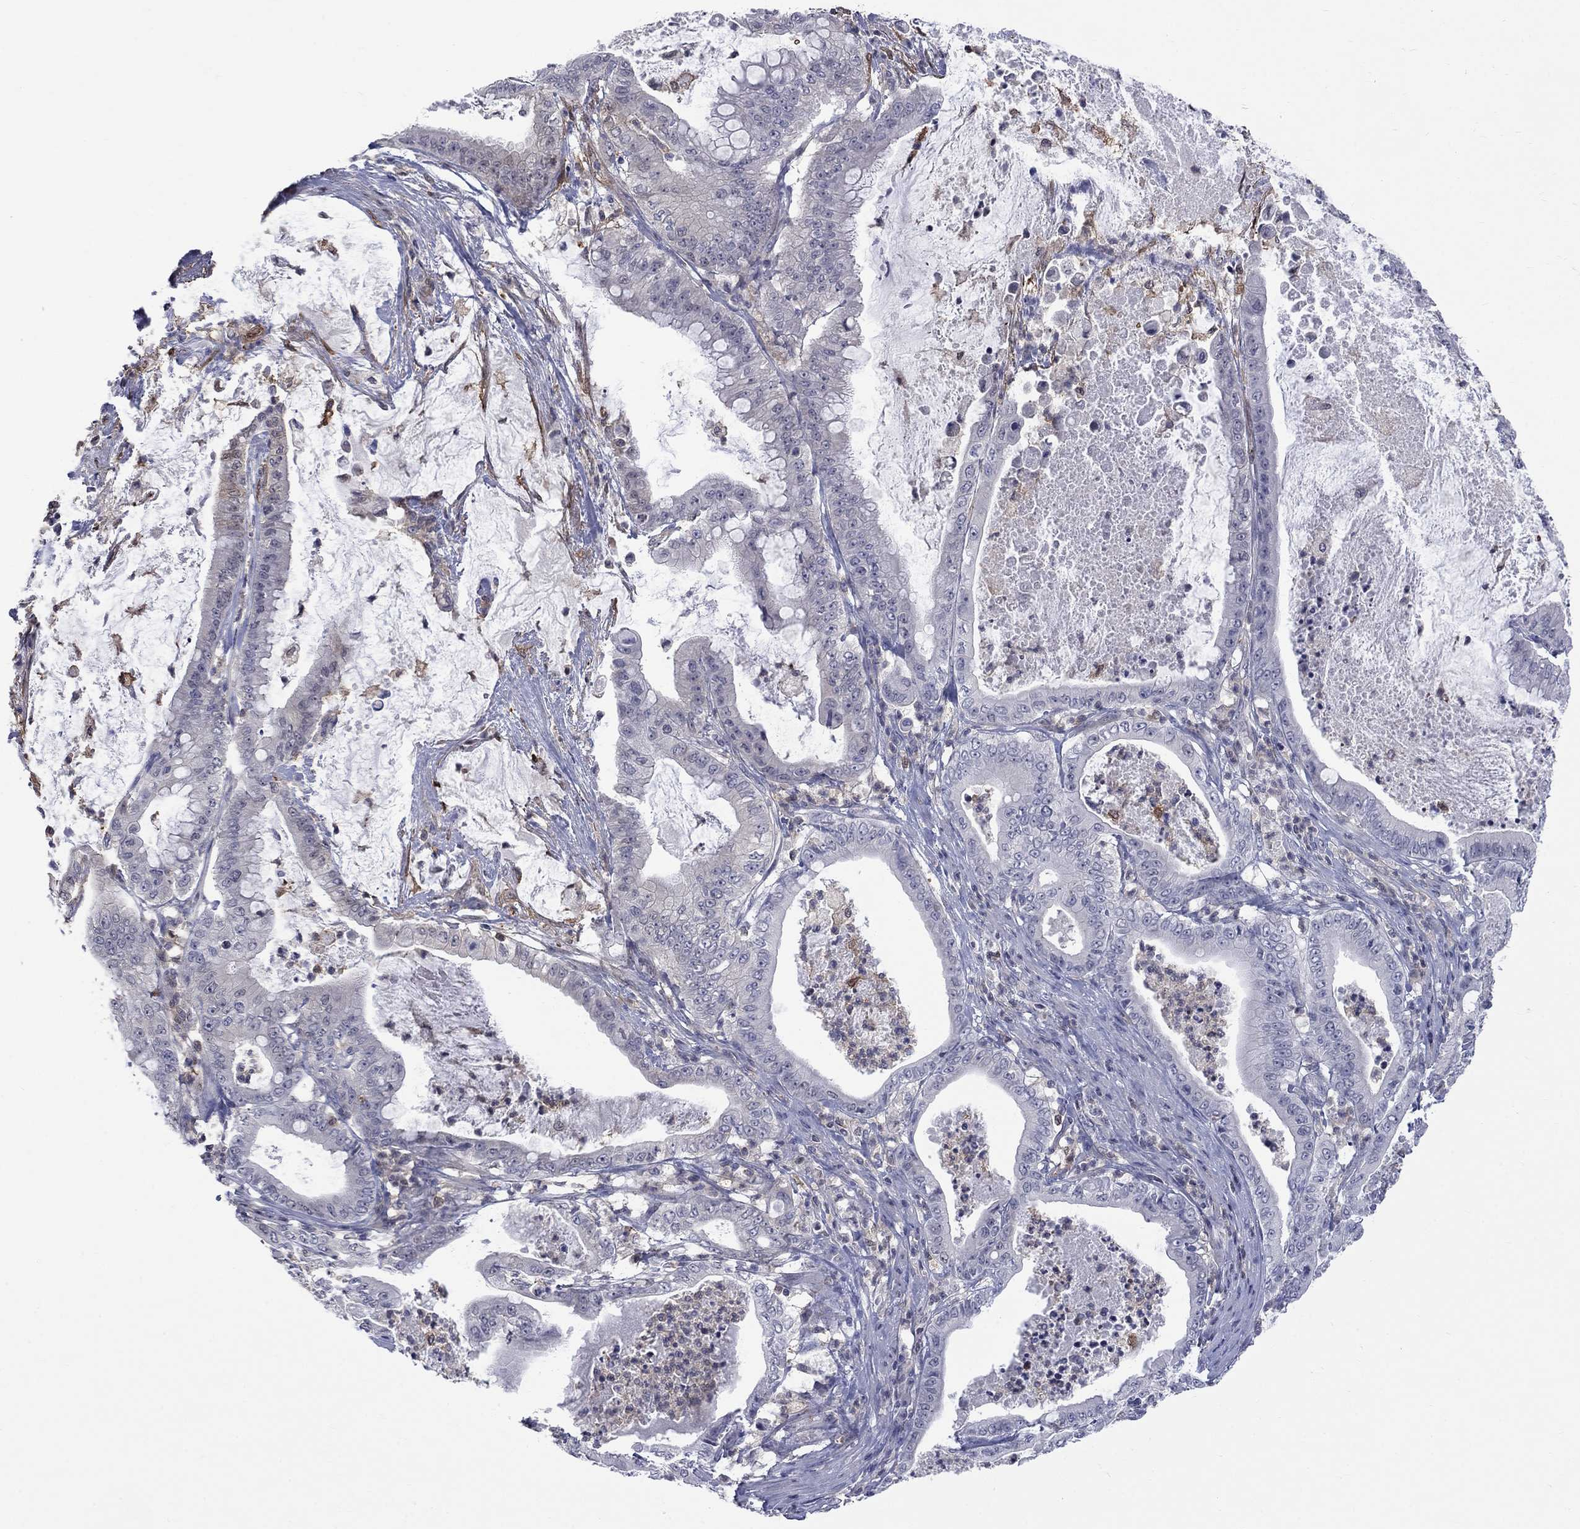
{"staining": {"intensity": "negative", "quantity": "none", "location": "none"}, "tissue": "pancreatic cancer", "cell_type": "Tumor cells", "image_type": "cancer", "snomed": [{"axis": "morphology", "description": "Adenocarcinoma, NOS"}, {"axis": "topography", "description": "Pancreas"}], "caption": "Immunohistochemistry histopathology image of human pancreatic cancer (adenocarcinoma) stained for a protein (brown), which demonstrates no staining in tumor cells.", "gene": "HKDC1", "patient": {"sex": "male", "age": 71}}